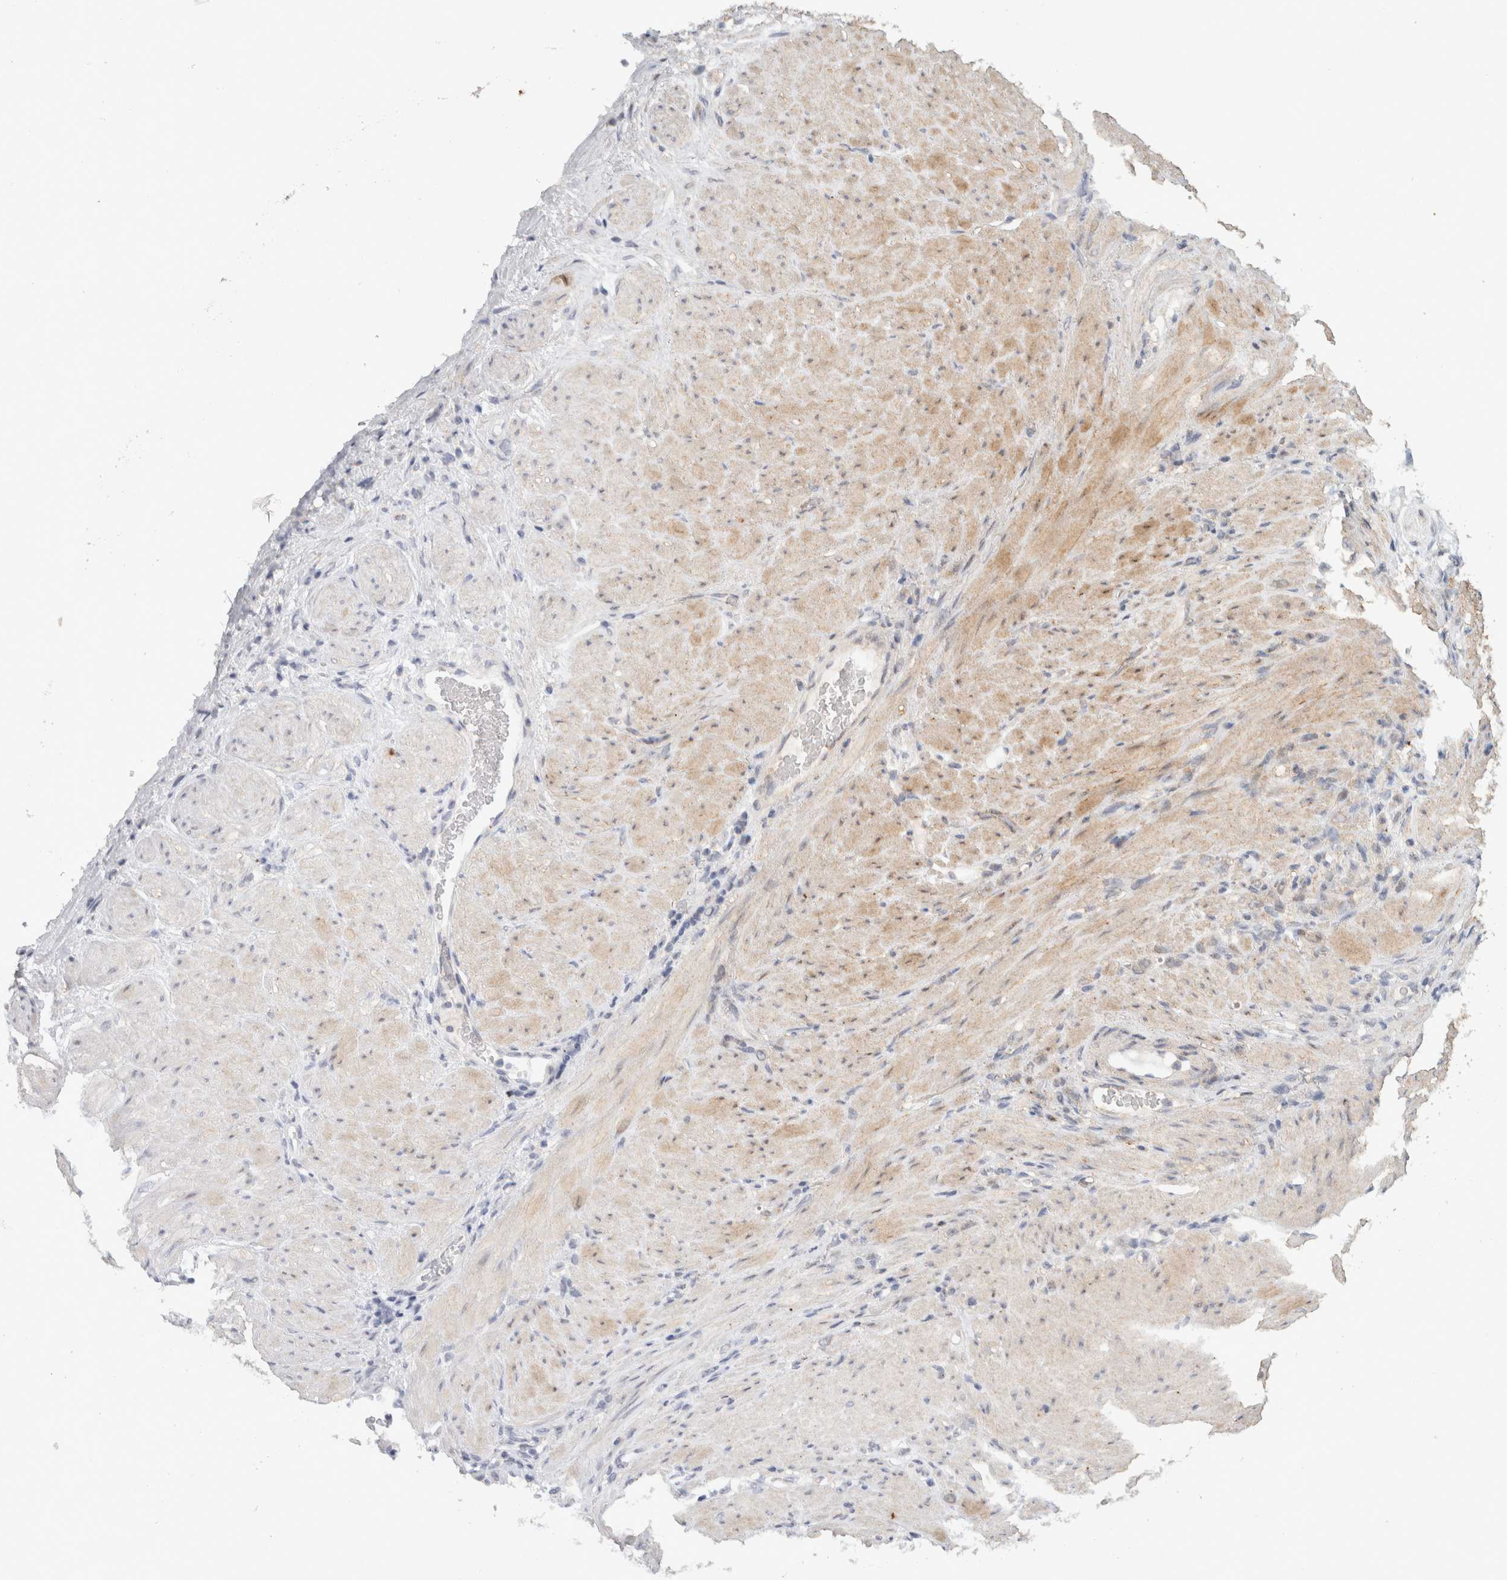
{"staining": {"intensity": "negative", "quantity": "none", "location": "none"}, "tissue": "stomach cancer", "cell_type": "Tumor cells", "image_type": "cancer", "snomed": [{"axis": "morphology", "description": "Adenocarcinoma, NOS"}, {"axis": "topography", "description": "Stomach"}], "caption": "DAB (3,3'-diaminobenzidine) immunohistochemical staining of stomach cancer demonstrates no significant positivity in tumor cells.", "gene": "CX3CL1", "patient": {"sex": "male", "age": 82}}